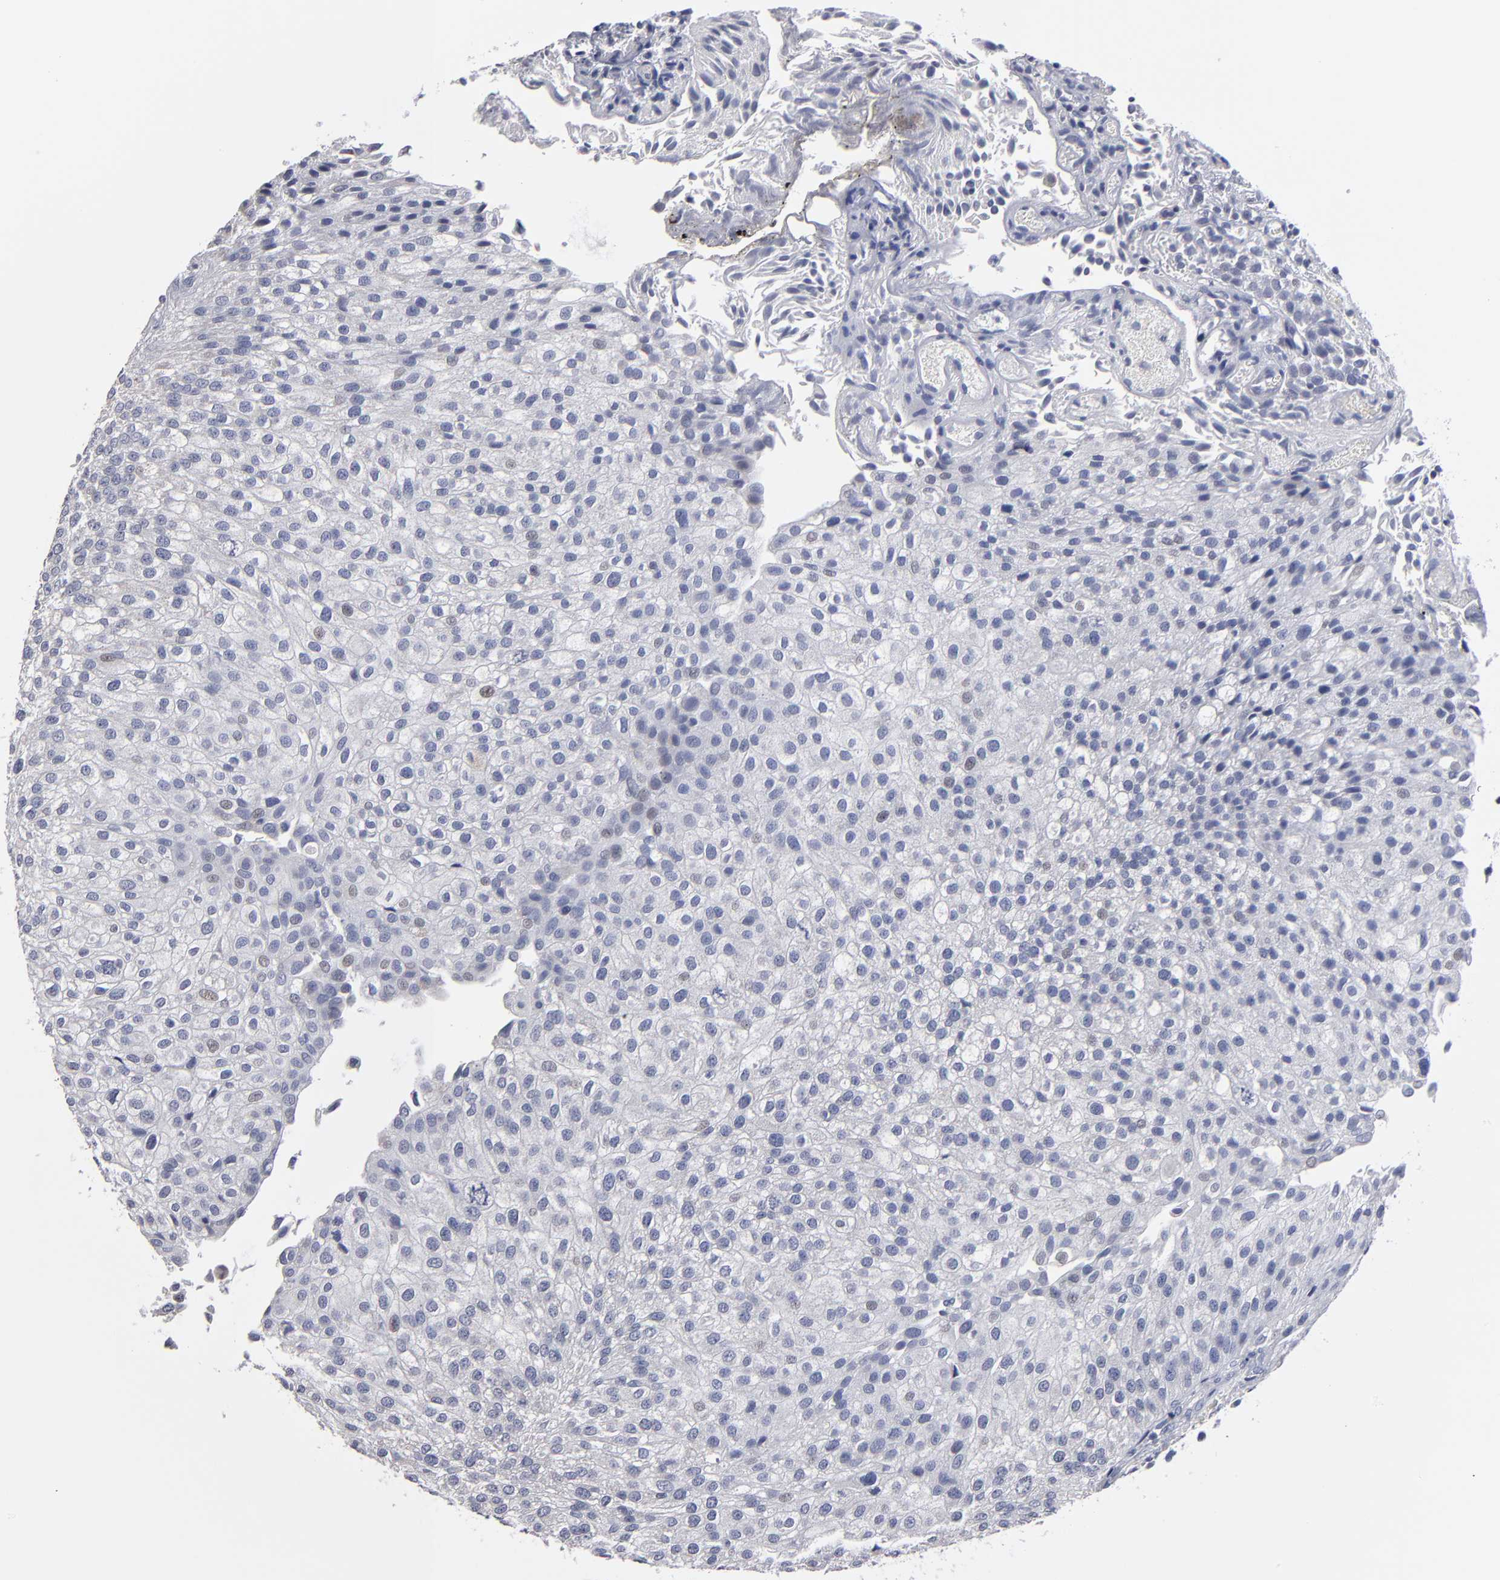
{"staining": {"intensity": "negative", "quantity": "none", "location": "none"}, "tissue": "urothelial cancer", "cell_type": "Tumor cells", "image_type": "cancer", "snomed": [{"axis": "morphology", "description": "Urothelial carcinoma, Low grade"}, {"axis": "topography", "description": "Urinary bladder"}], "caption": "Immunohistochemical staining of human low-grade urothelial carcinoma shows no significant staining in tumor cells.", "gene": "RPH3A", "patient": {"sex": "female", "age": 89}}